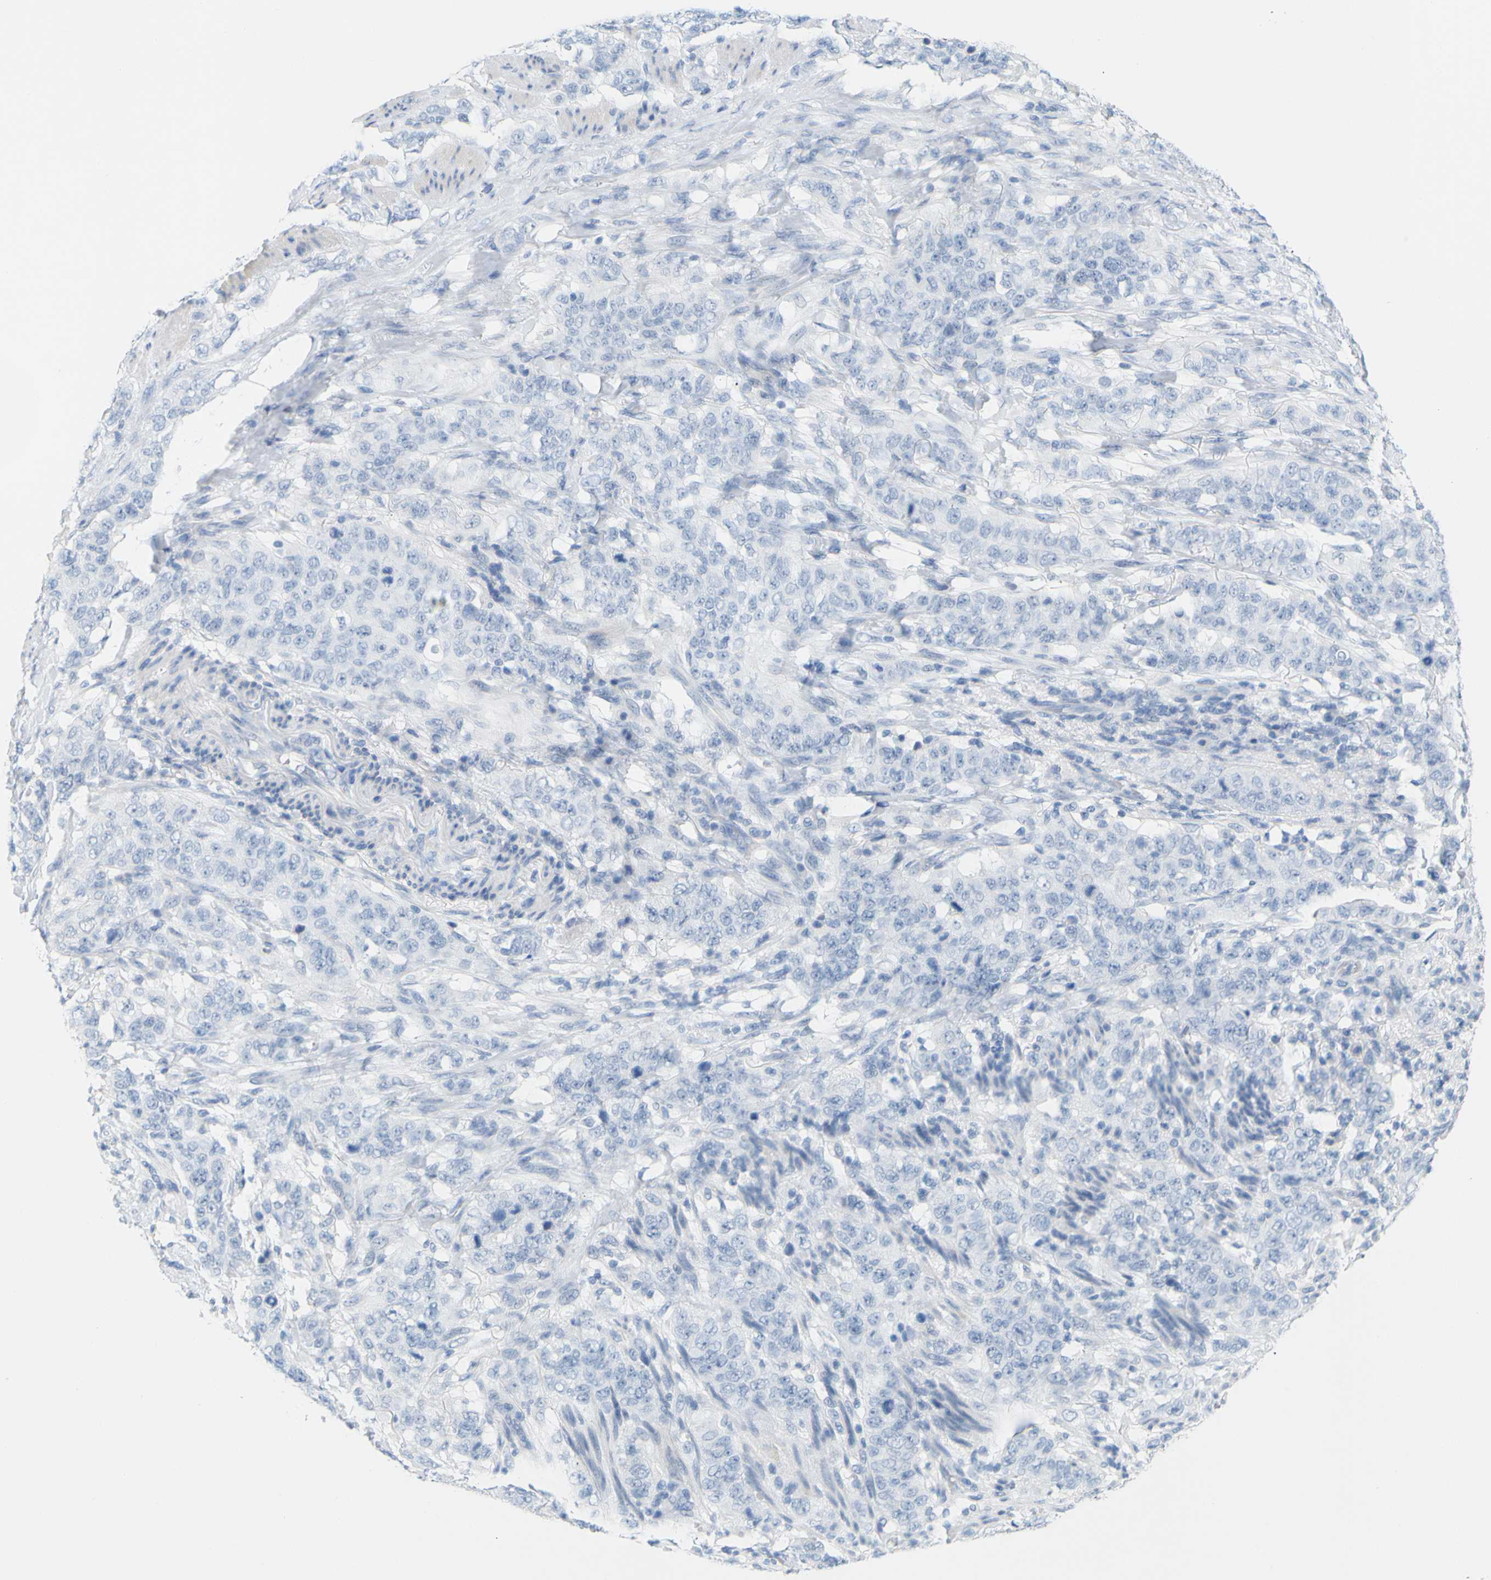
{"staining": {"intensity": "negative", "quantity": "none", "location": "none"}, "tissue": "stomach cancer", "cell_type": "Tumor cells", "image_type": "cancer", "snomed": [{"axis": "morphology", "description": "Adenocarcinoma, NOS"}, {"axis": "topography", "description": "Stomach"}], "caption": "A photomicrograph of stomach cancer stained for a protein displays no brown staining in tumor cells. The staining was performed using DAB (3,3'-diaminobenzidine) to visualize the protein expression in brown, while the nuclei were stained in blue with hematoxylin (Magnification: 20x).", "gene": "OPN1SW", "patient": {"sex": "male", "age": 48}}